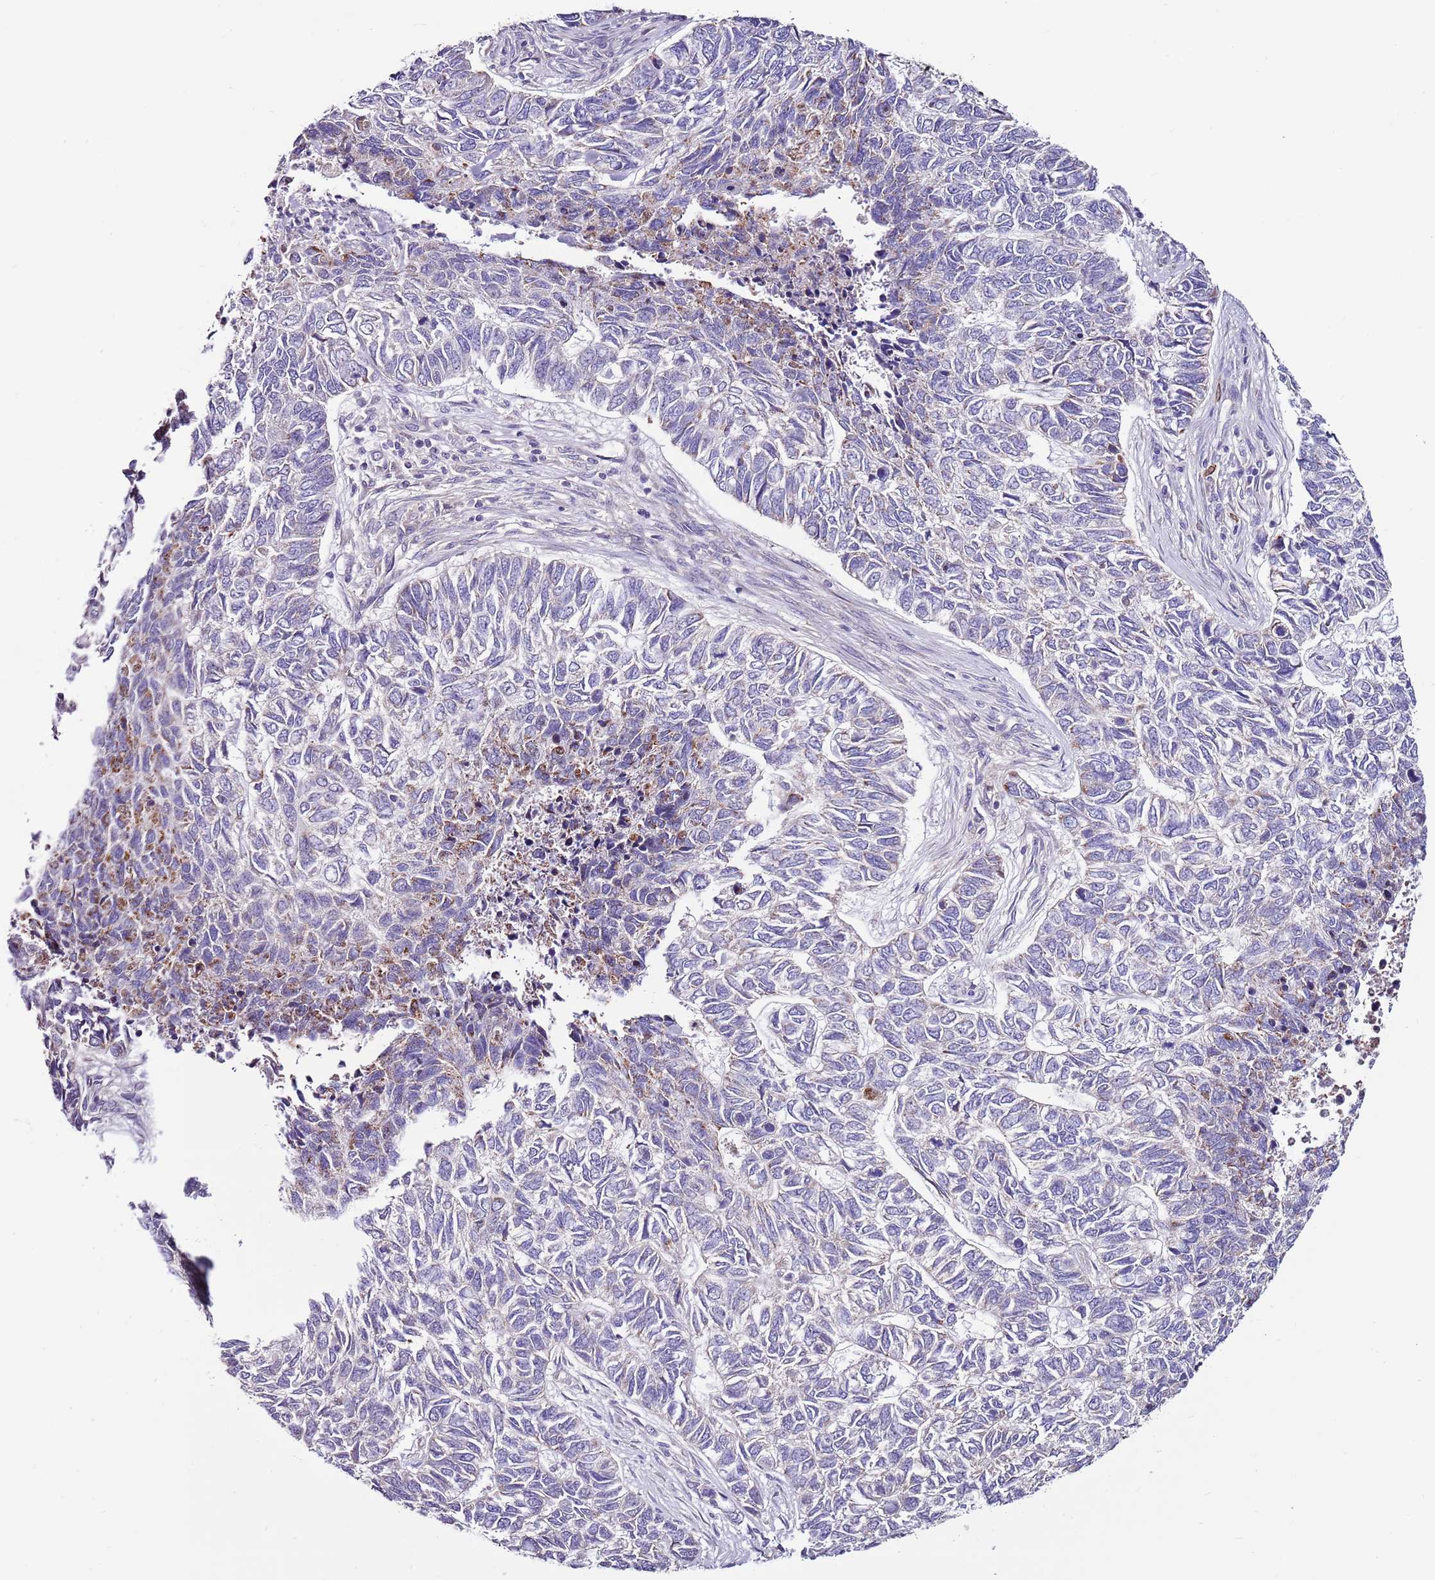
{"staining": {"intensity": "moderate", "quantity": "<25%", "location": "cytoplasmic/membranous"}, "tissue": "skin cancer", "cell_type": "Tumor cells", "image_type": "cancer", "snomed": [{"axis": "morphology", "description": "Basal cell carcinoma"}, {"axis": "topography", "description": "Skin"}], "caption": "Immunohistochemistry (IHC) image of skin cancer stained for a protein (brown), which reveals low levels of moderate cytoplasmic/membranous staining in approximately <25% of tumor cells.", "gene": "SMG1", "patient": {"sex": "female", "age": 65}}